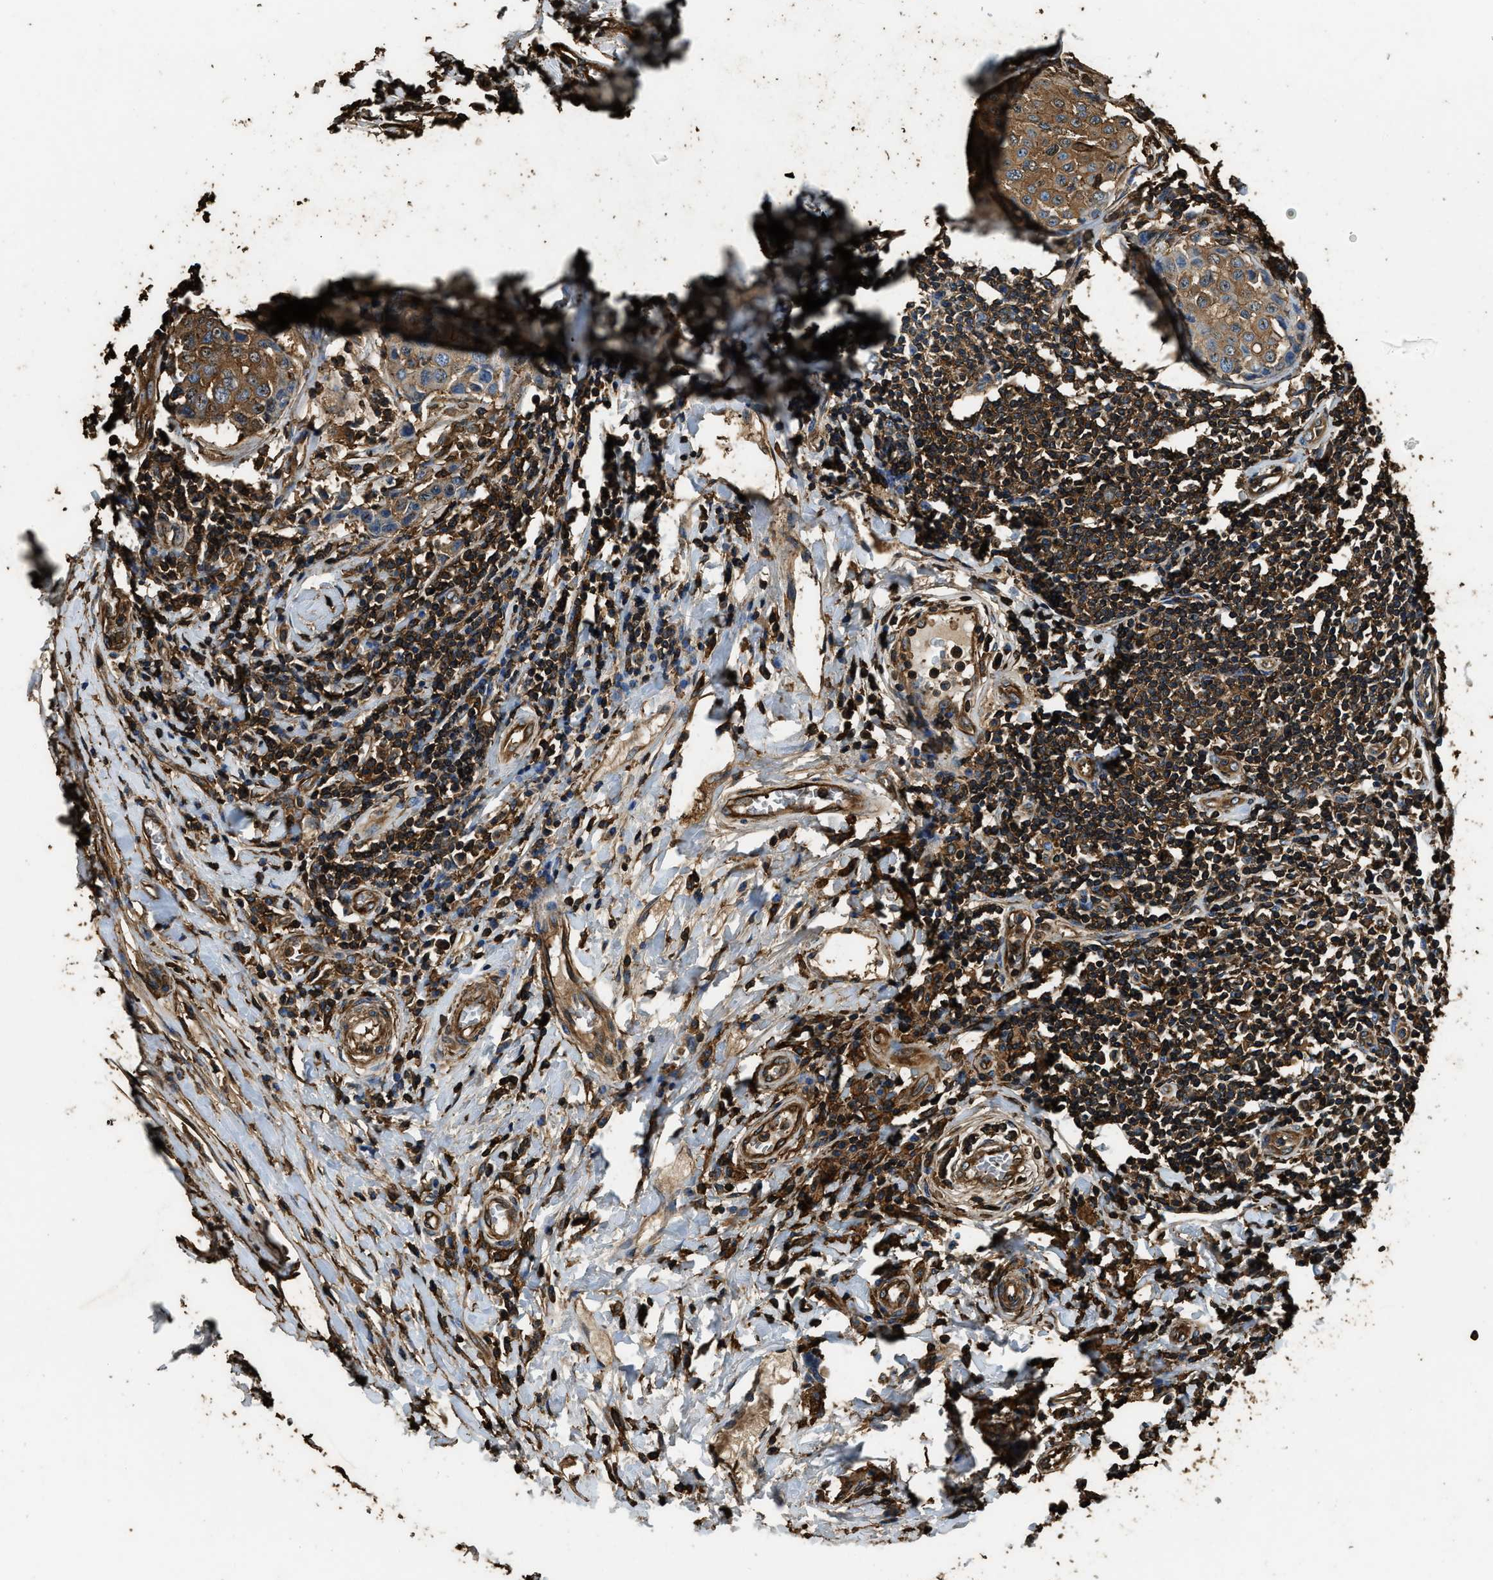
{"staining": {"intensity": "moderate", "quantity": ">75%", "location": "cytoplasmic/membranous"}, "tissue": "breast cancer", "cell_type": "Tumor cells", "image_type": "cancer", "snomed": [{"axis": "morphology", "description": "Duct carcinoma"}, {"axis": "topography", "description": "Breast"}], "caption": "This is a histology image of immunohistochemistry staining of breast cancer (infiltrating ductal carcinoma), which shows moderate positivity in the cytoplasmic/membranous of tumor cells.", "gene": "ACCS", "patient": {"sex": "female", "age": 27}}